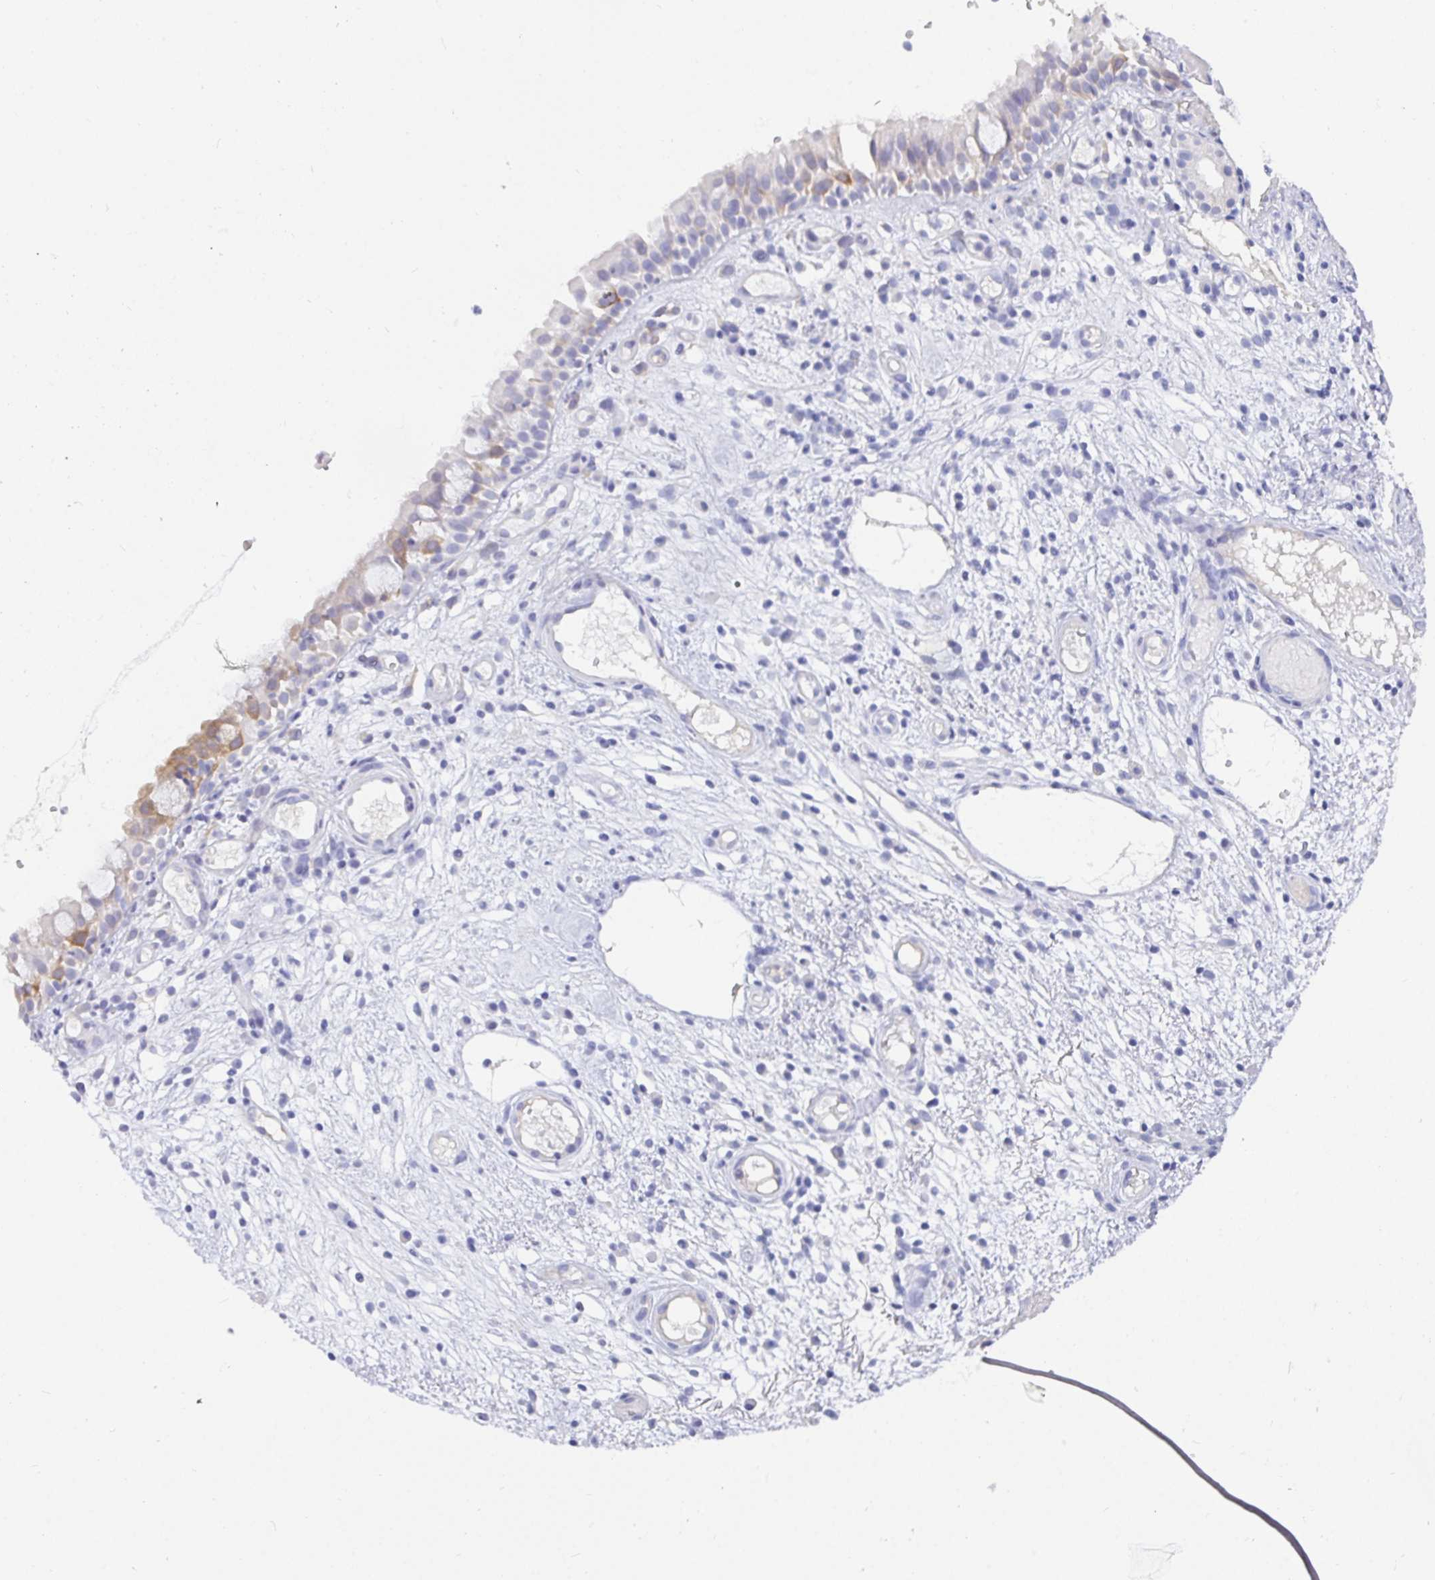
{"staining": {"intensity": "moderate", "quantity": "<25%", "location": "cytoplasmic/membranous"}, "tissue": "nasopharynx", "cell_type": "Respiratory epithelial cells", "image_type": "normal", "snomed": [{"axis": "morphology", "description": "Normal tissue, NOS"}, {"axis": "morphology", "description": "Inflammation, NOS"}, {"axis": "topography", "description": "Nasopharynx"}], "caption": "Protein positivity by IHC exhibits moderate cytoplasmic/membranous positivity in about <25% of respiratory epithelial cells in benign nasopharynx.", "gene": "TMEM241", "patient": {"sex": "male", "age": 54}}